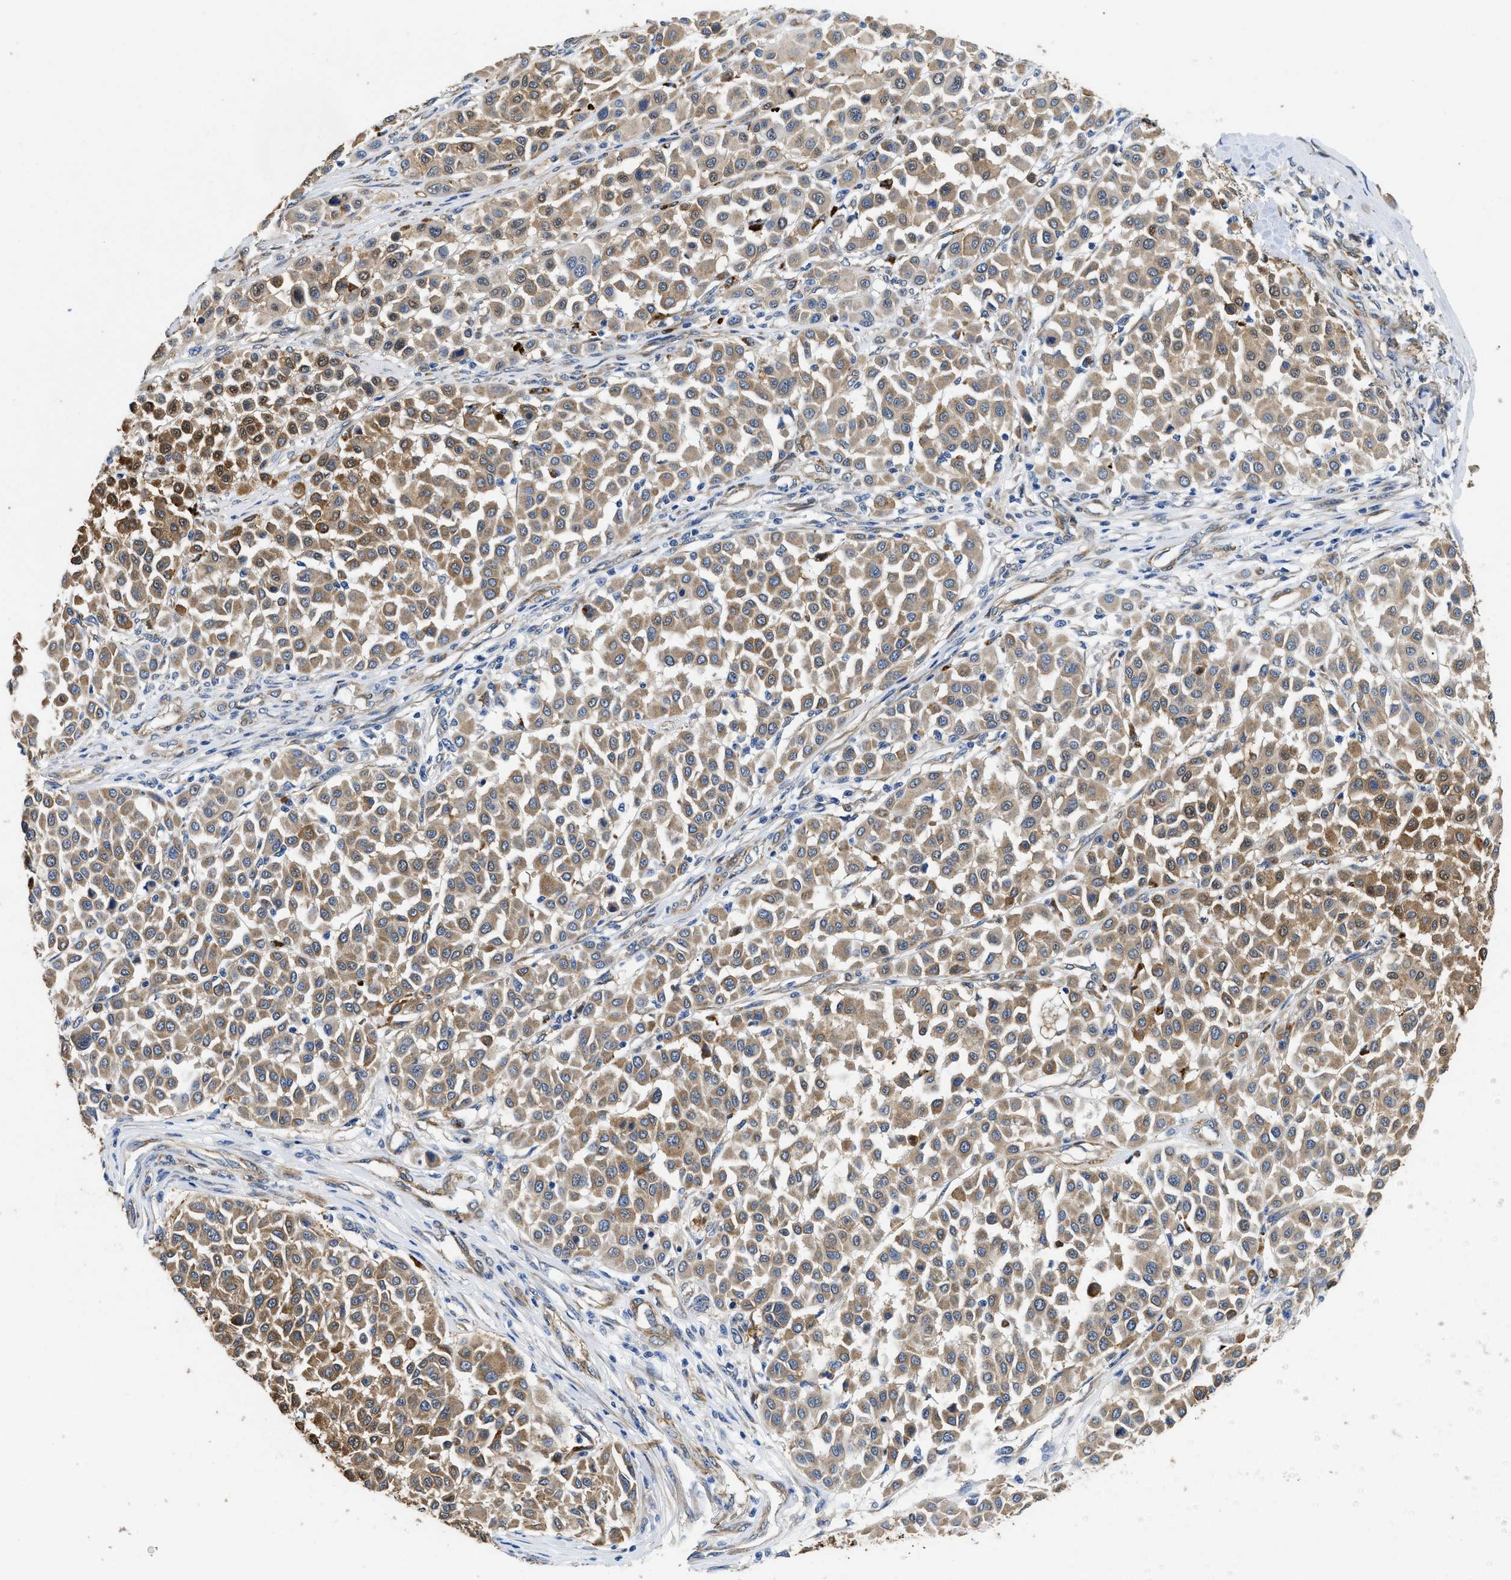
{"staining": {"intensity": "moderate", "quantity": ">75%", "location": "cytoplasmic/membranous"}, "tissue": "melanoma", "cell_type": "Tumor cells", "image_type": "cancer", "snomed": [{"axis": "morphology", "description": "Malignant melanoma, Metastatic site"}, {"axis": "topography", "description": "Soft tissue"}], "caption": "DAB immunohistochemical staining of human malignant melanoma (metastatic site) shows moderate cytoplasmic/membranous protein expression in about >75% of tumor cells. (IHC, brightfield microscopy, high magnification).", "gene": "RAPH1", "patient": {"sex": "male", "age": 41}}